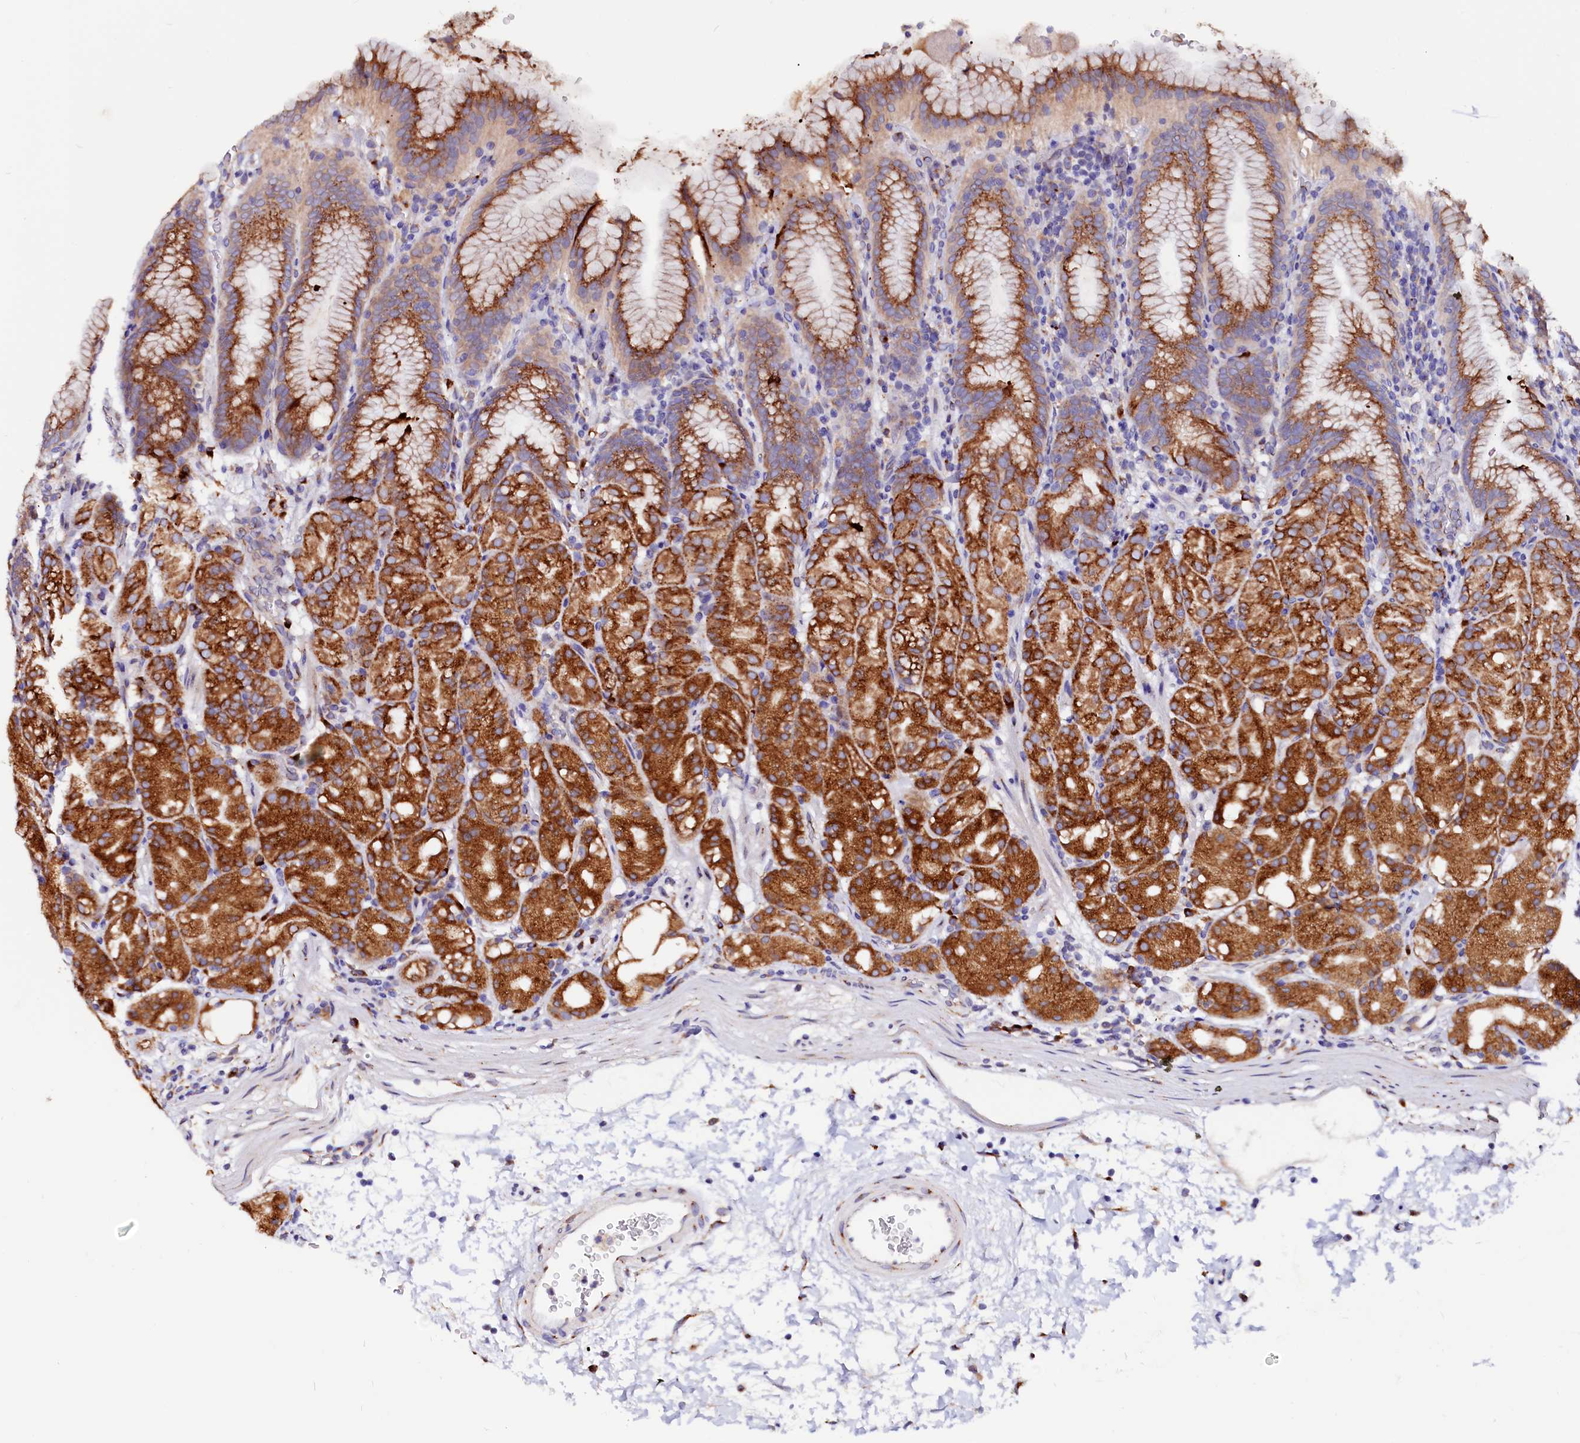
{"staining": {"intensity": "strong", "quantity": ">75%", "location": "cytoplasmic/membranous"}, "tissue": "stomach", "cell_type": "Glandular cells", "image_type": "normal", "snomed": [{"axis": "morphology", "description": "Normal tissue, NOS"}, {"axis": "topography", "description": "Stomach, upper"}], "caption": "Strong cytoplasmic/membranous positivity is identified in about >75% of glandular cells in benign stomach. (brown staining indicates protein expression, while blue staining denotes nuclei).", "gene": "LMAN1", "patient": {"sex": "male", "age": 48}}